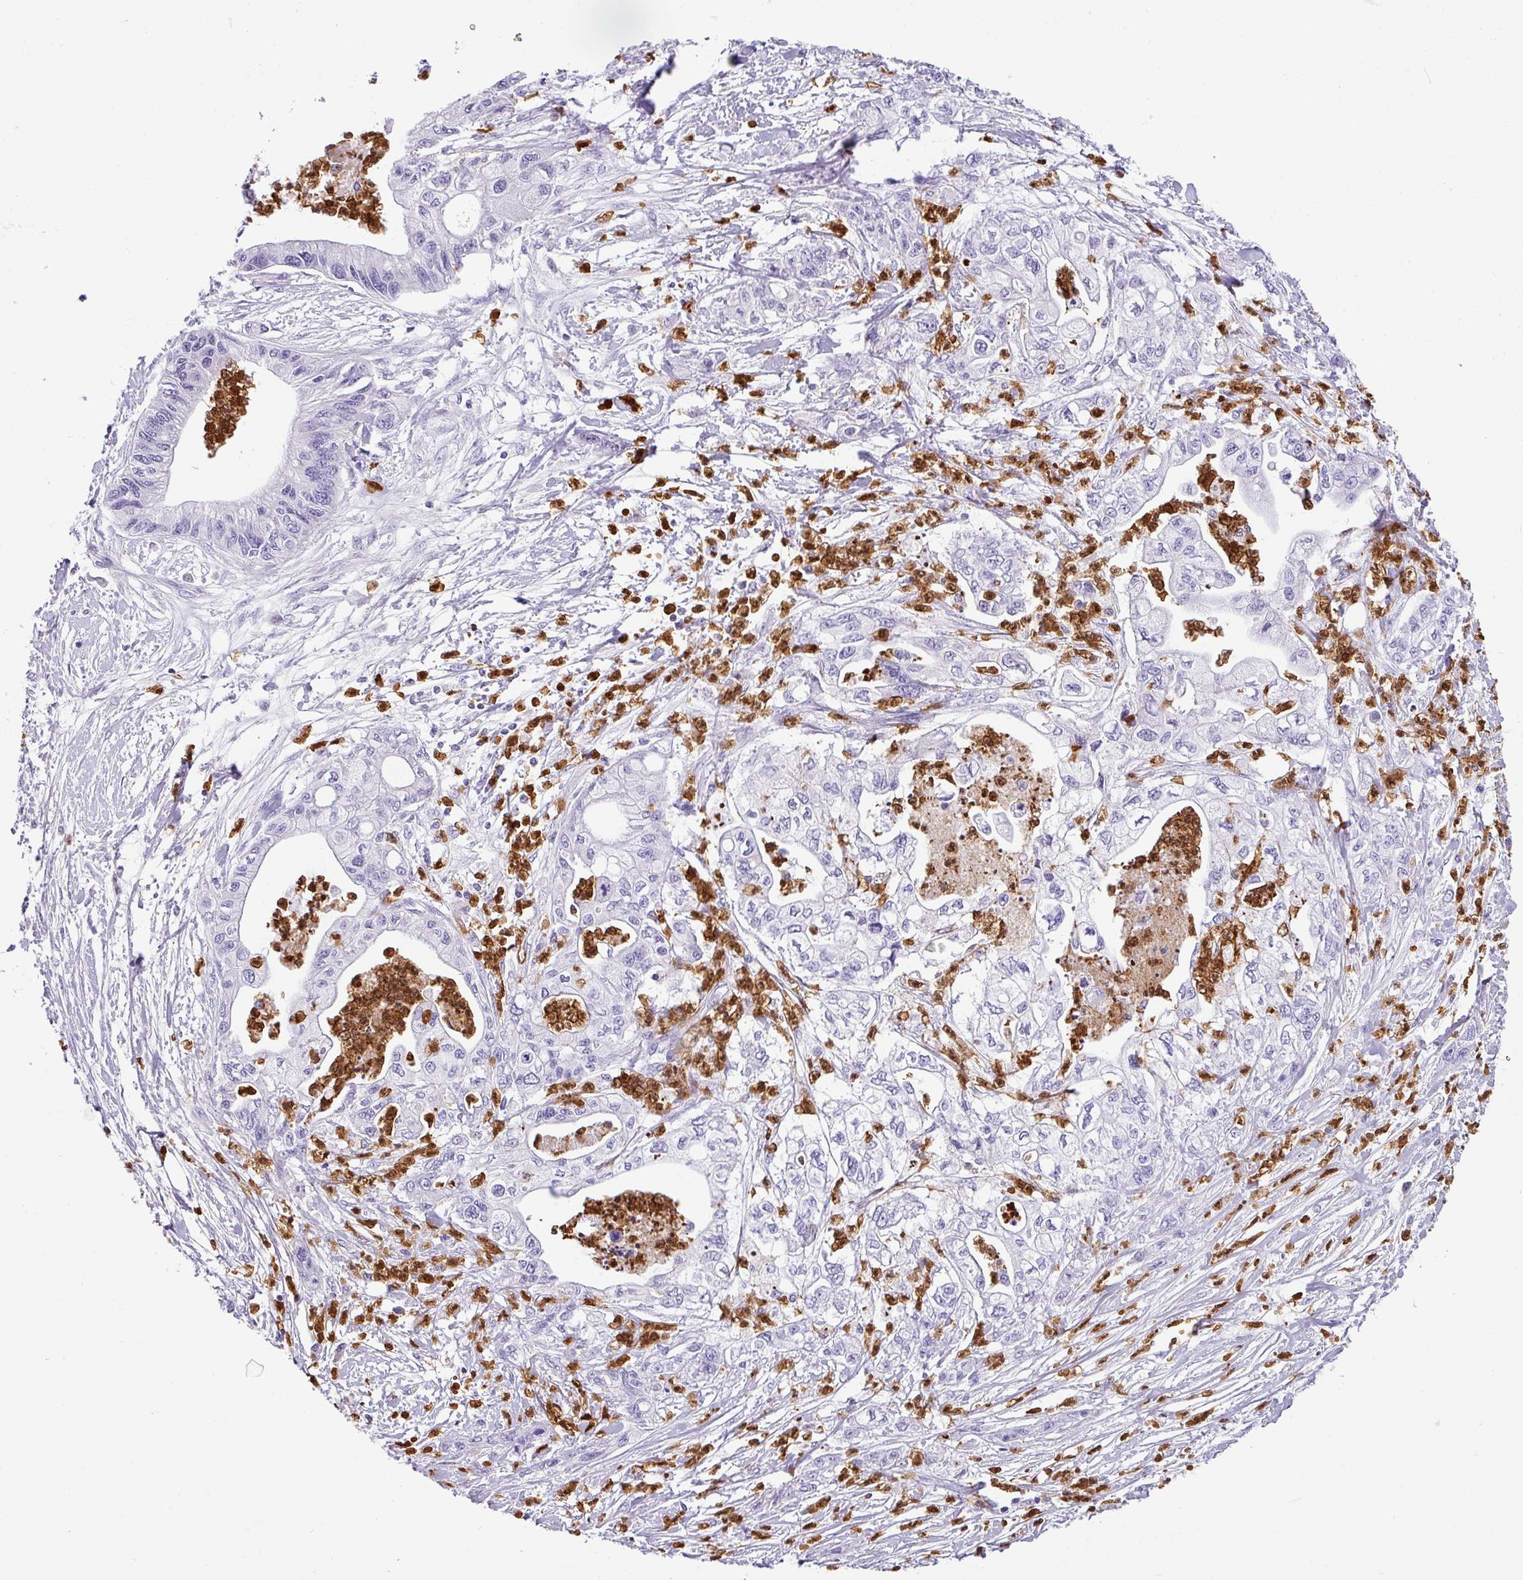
{"staining": {"intensity": "negative", "quantity": "none", "location": "none"}, "tissue": "pancreatic cancer", "cell_type": "Tumor cells", "image_type": "cancer", "snomed": [{"axis": "morphology", "description": "Adenocarcinoma, NOS"}, {"axis": "topography", "description": "Pancreas"}], "caption": "Tumor cells are negative for protein expression in human pancreatic cancer. (Brightfield microscopy of DAB (3,3'-diaminobenzidine) IHC at high magnification).", "gene": "SH2D3C", "patient": {"sex": "male", "age": 61}}